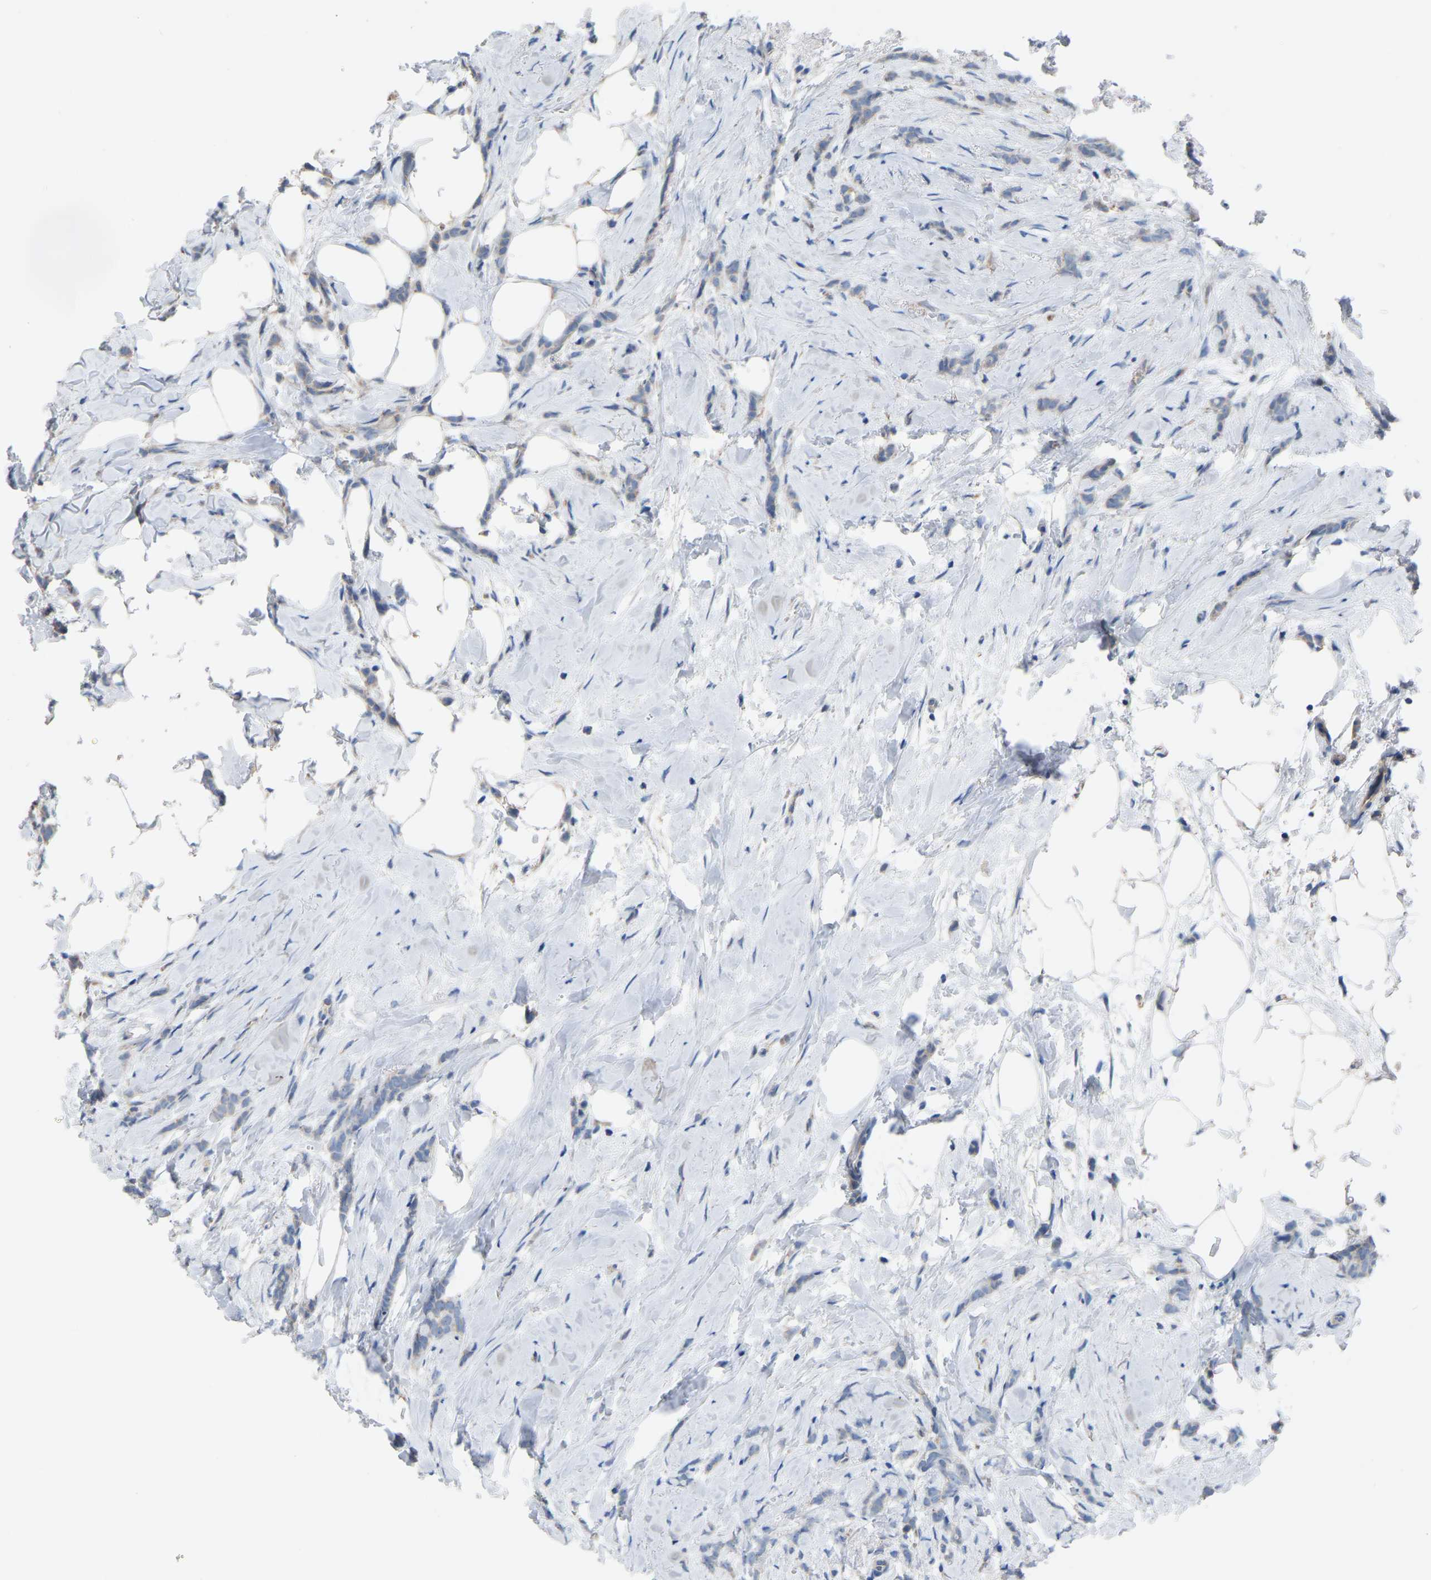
{"staining": {"intensity": "negative", "quantity": "none", "location": "none"}, "tissue": "breast cancer", "cell_type": "Tumor cells", "image_type": "cancer", "snomed": [{"axis": "morphology", "description": "Lobular carcinoma, in situ"}, {"axis": "morphology", "description": "Lobular carcinoma"}, {"axis": "topography", "description": "Breast"}], "caption": "Protein analysis of breast lobular carcinoma in situ reveals no significant positivity in tumor cells.", "gene": "BCL10", "patient": {"sex": "female", "age": 41}}